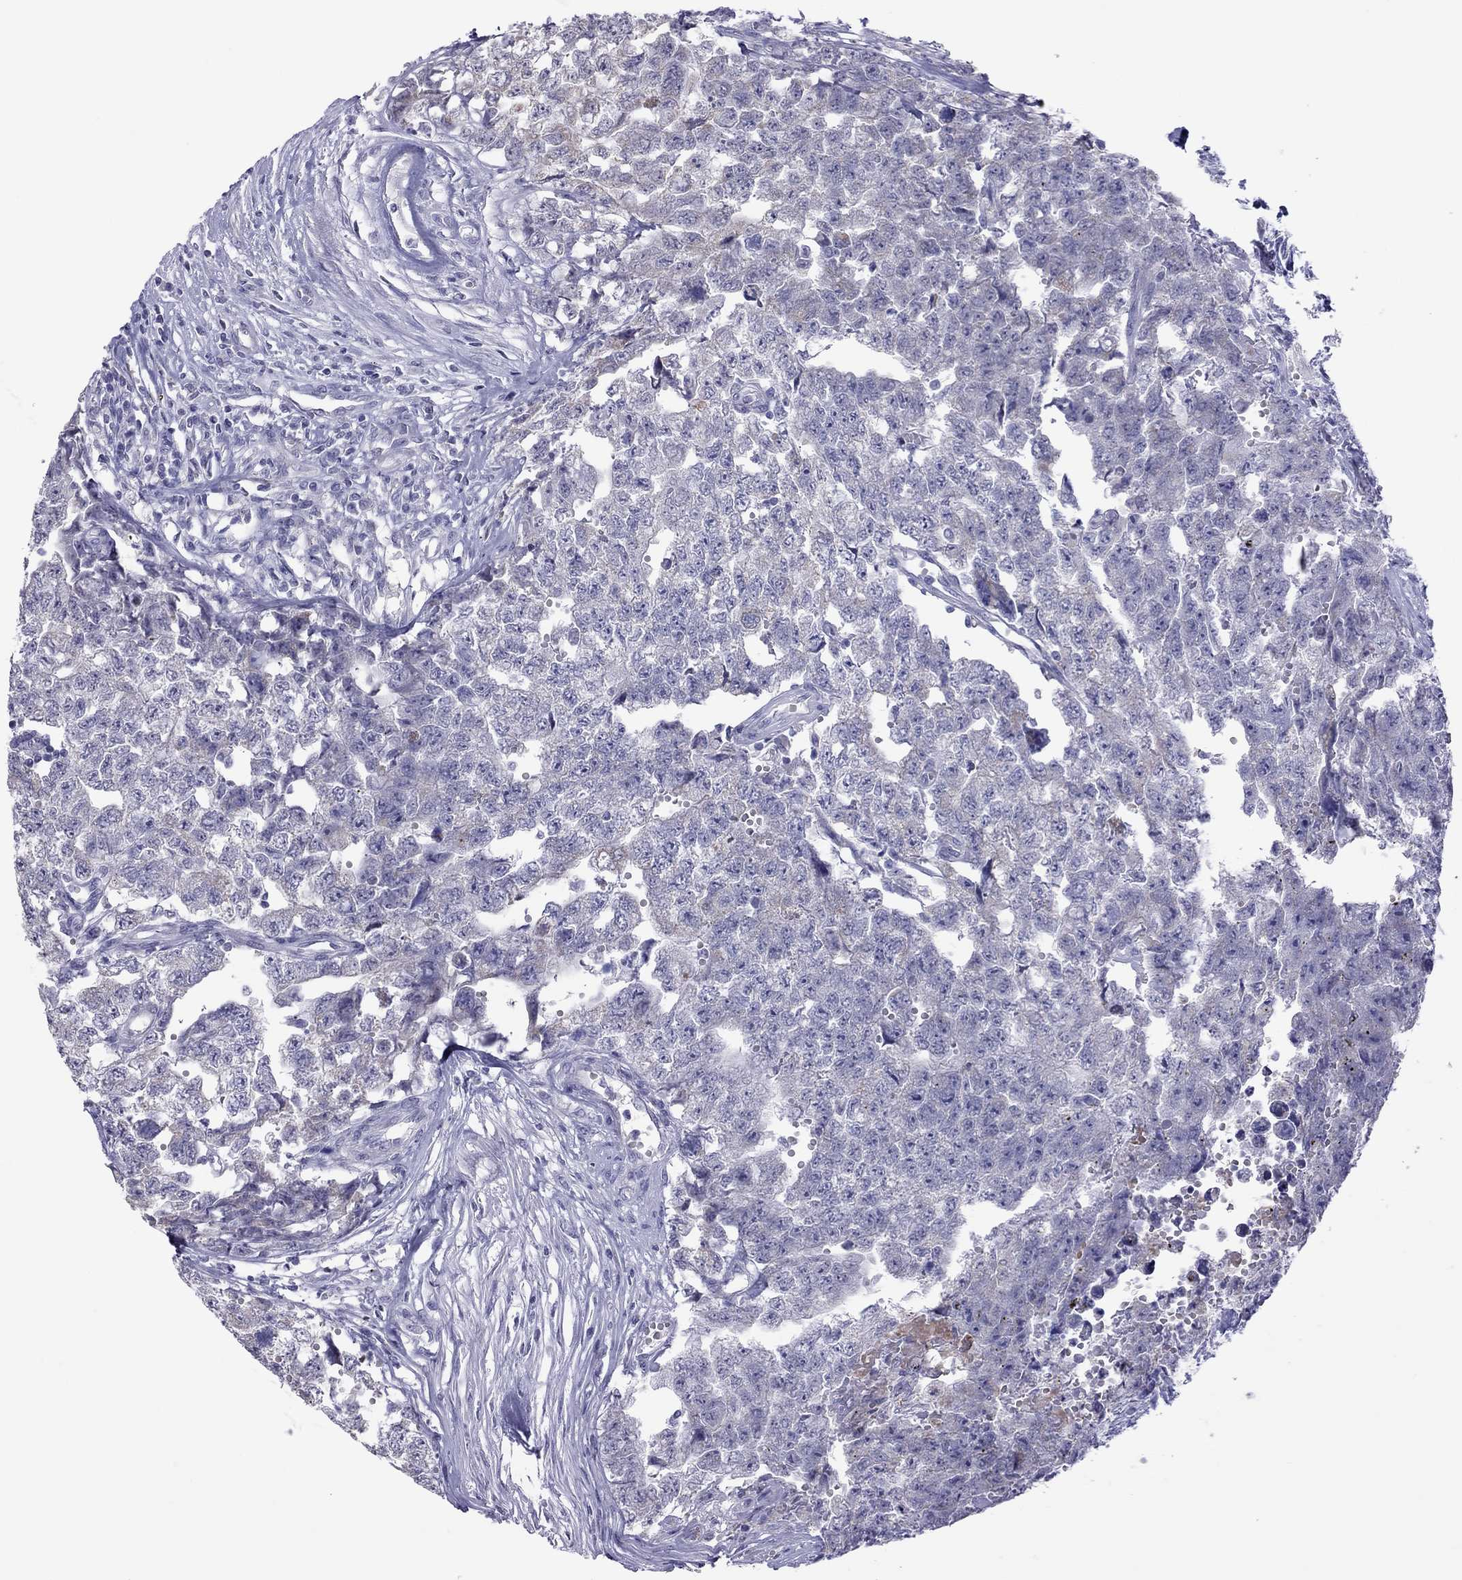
{"staining": {"intensity": "negative", "quantity": "none", "location": "none"}, "tissue": "testis cancer", "cell_type": "Tumor cells", "image_type": "cancer", "snomed": [{"axis": "morphology", "description": "Seminoma, NOS"}, {"axis": "morphology", "description": "Carcinoma, Embryonal, NOS"}, {"axis": "topography", "description": "Testis"}], "caption": "Tumor cells show no significant positivity in testis cancer.", "gene": "PPP1R3A", "patient": {"sex": "male", "age": 22}}